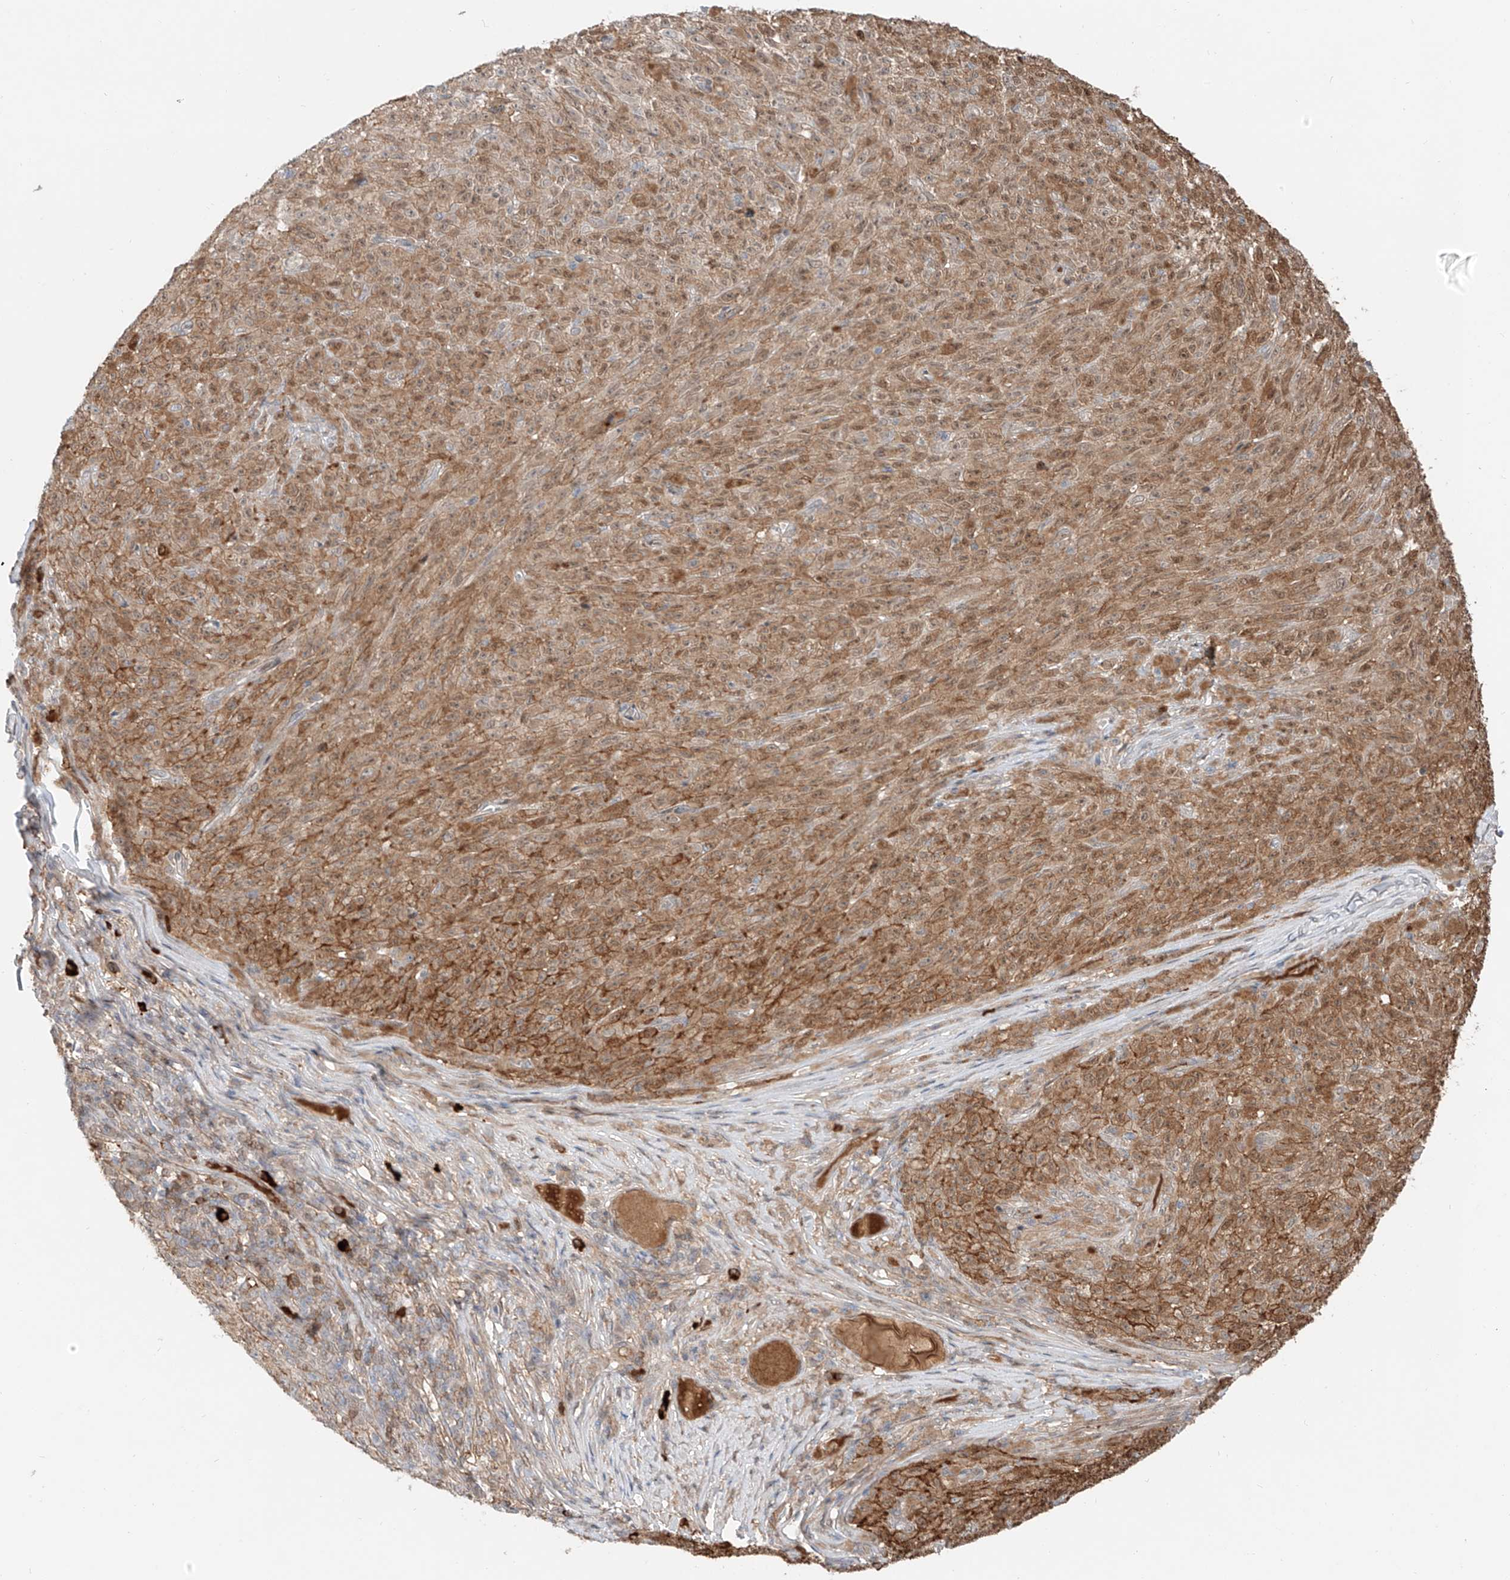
{"staining": {"intensity": "moderate", "quantity": ">75%", "location": "cytoplasmic/membranous"}, "tissue": "melanoma", "cell_type": "Tumor cells", "image_type": "cancer", "snomed": [{"axis": "morphology", "description": "Malignant melanoma, NOS"}, {"axis": "topography", "description": "Skin"}], "caption": "Human melanoma stained for a protein (brown) reveals moderate cytoplasmic/membranous positive staining in about >75% of tumor cells.", "gene": "CEP162", "patient": {"sex": "female", "age": 82}}